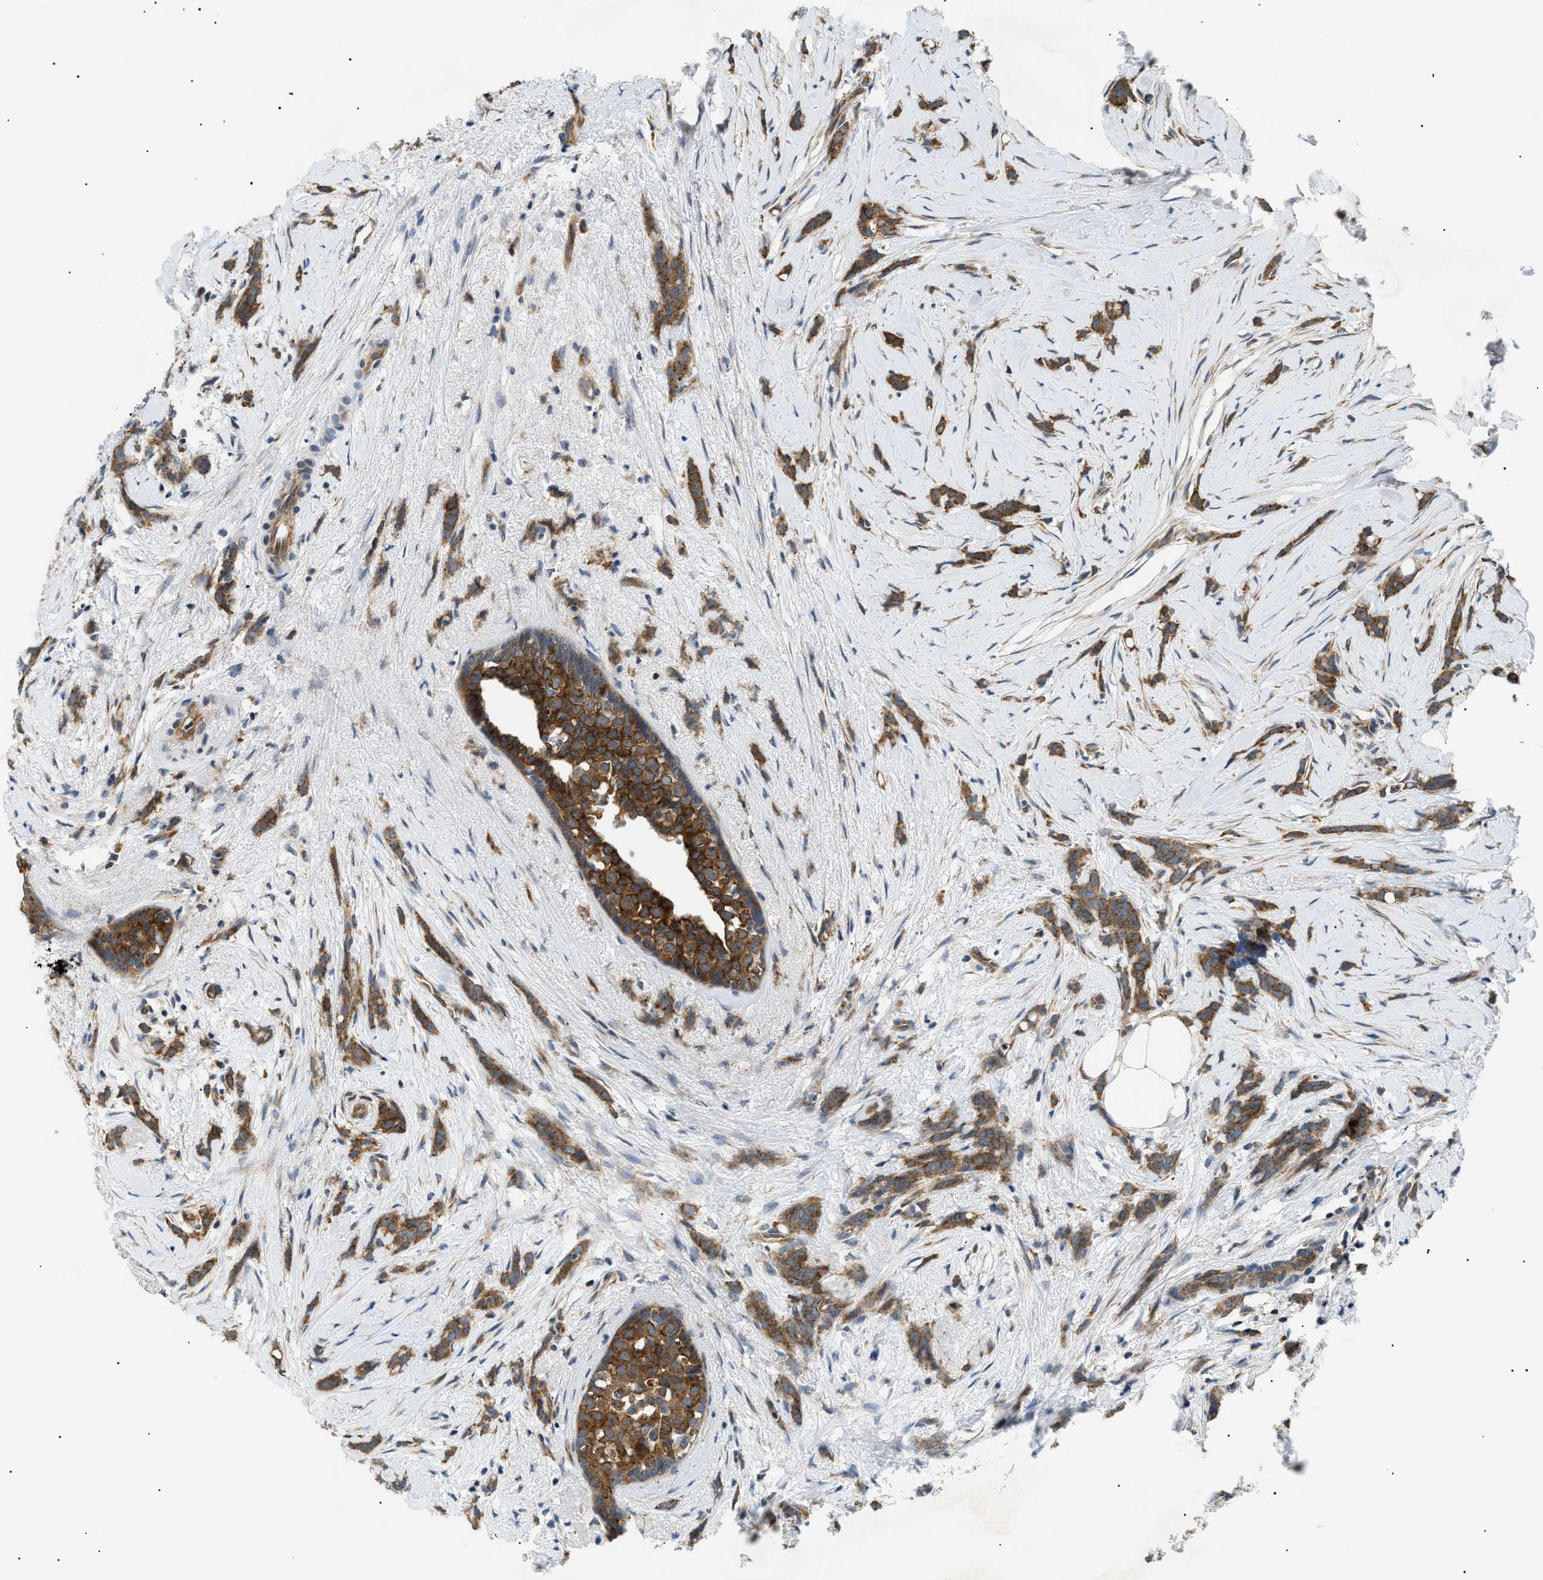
{"staining": {"intensity": "strong", "quantity": ">75%", "location": "cytoplasmic/membranous"}, "tissue": "breast cancer", "cell_type": "Tumor cells", "image_type": "cancer", "snomed": [{"axis": "morphology", "description": "Lobular carcinoma, in situ"}, {"axis": "morphology", "description": "Lobular carcinoma"}, {"axis": "topography", "description": "Breast"}], "caption": "Breast cancer stained for a protein (brown) reveals strong cytoplasmic/membranous positive expression in approximately >75% of tumor cells.", "gene": "SRPK1", "patient": {"sex": "female", "age": 41}}